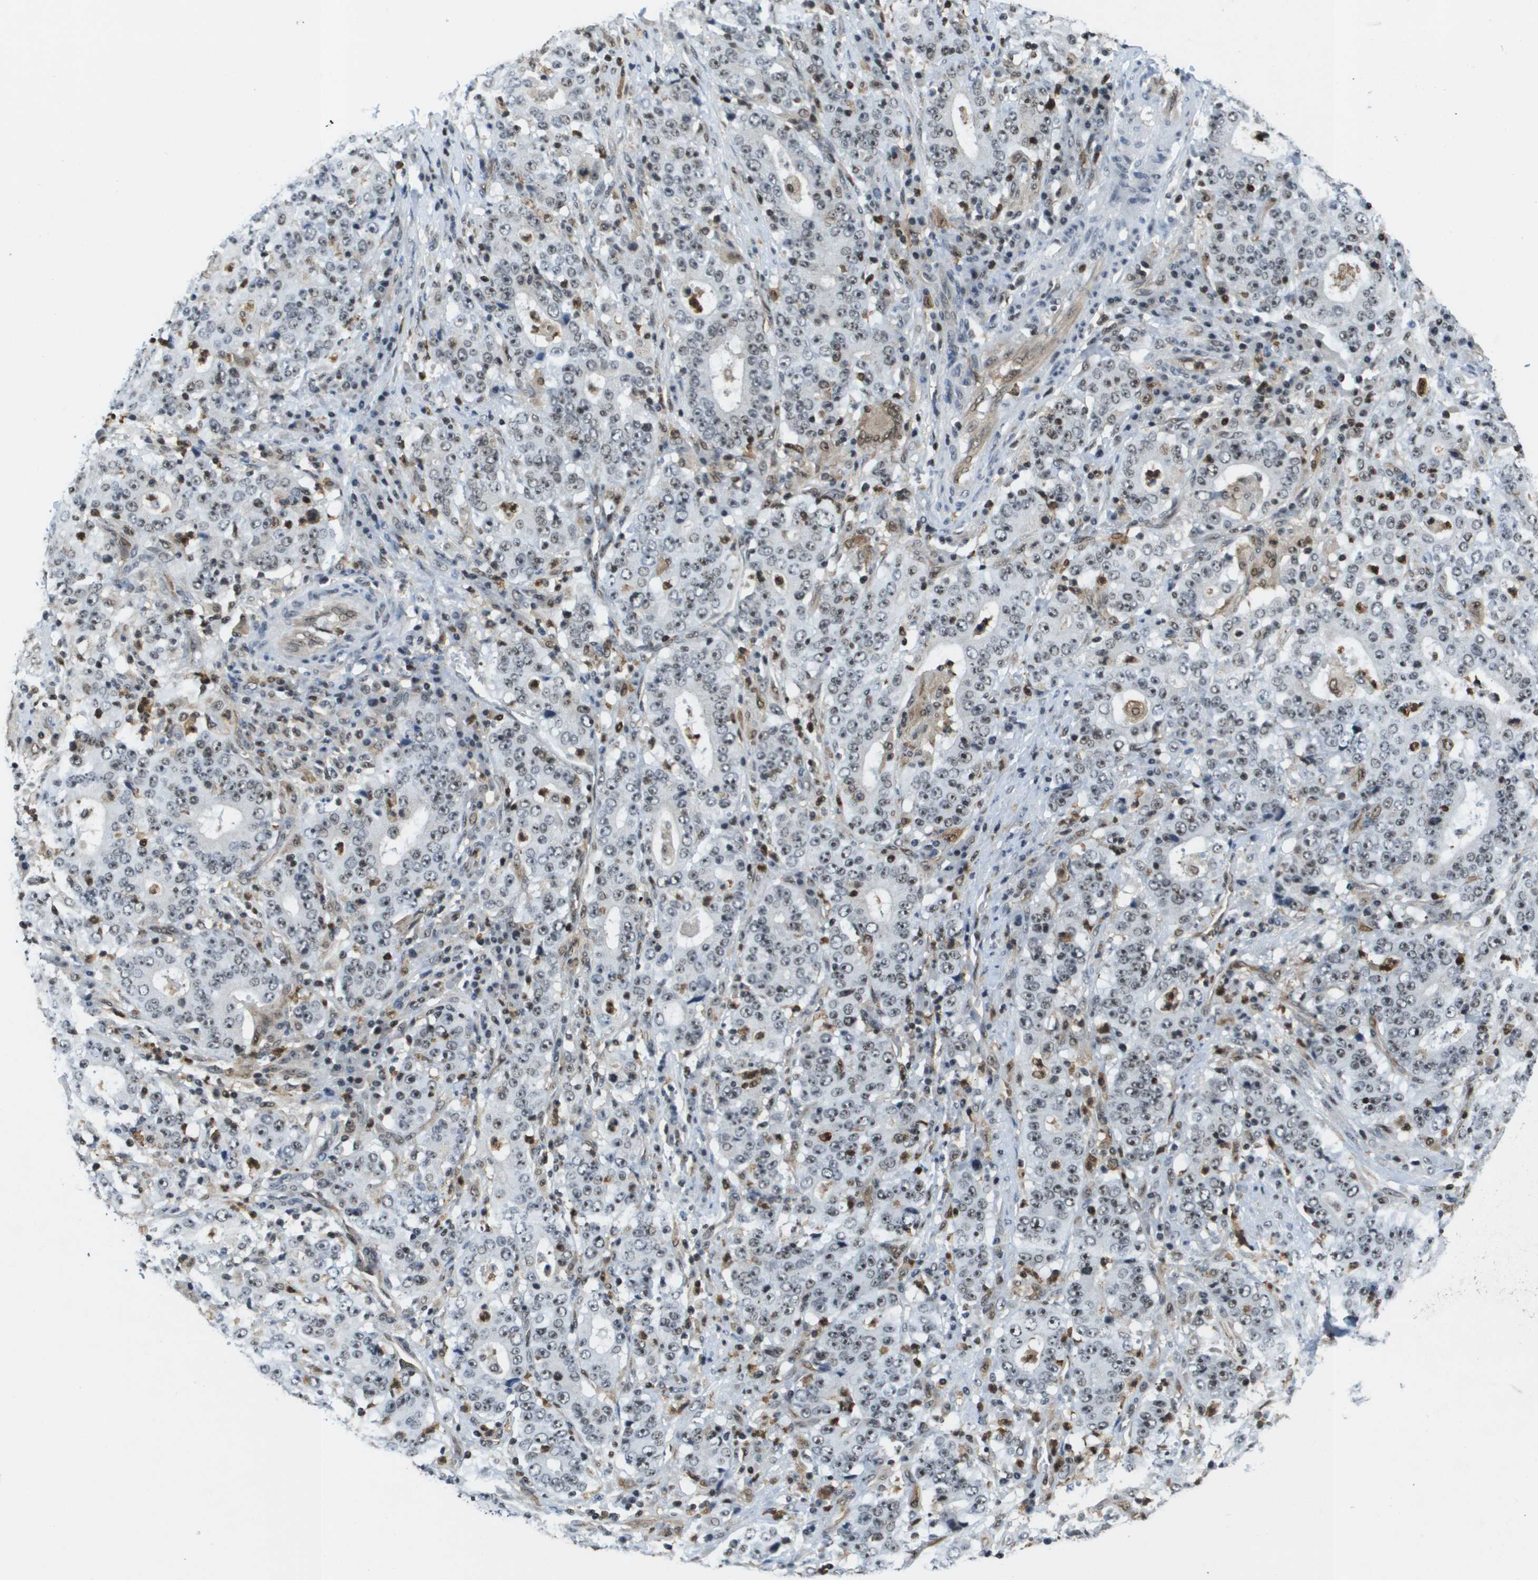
{"staining": {"intensity": "weak", "quantity": "<25%", "location": "nuclear"}, "tissue": "stomach cancer", "cell_type": "Tumor cells", "image_type": "cancer", "snomed": [{"axis": "morphology", "description": "Normal tissue, NOS"}, {"axis": "morphology", "description": "Adenocarcinoma, NOS"}, {"axis": "topography", "description": "Stomach, upper"}, {"axis": "topography", "description": "Stomach"}], "caption": "A high-resolution micrograph shows IHC staining of stomach cancer, which exhibits no significant expression in tumor cells.", "gene": "EP400", "patient": {"sex": "male", "age": 59}}